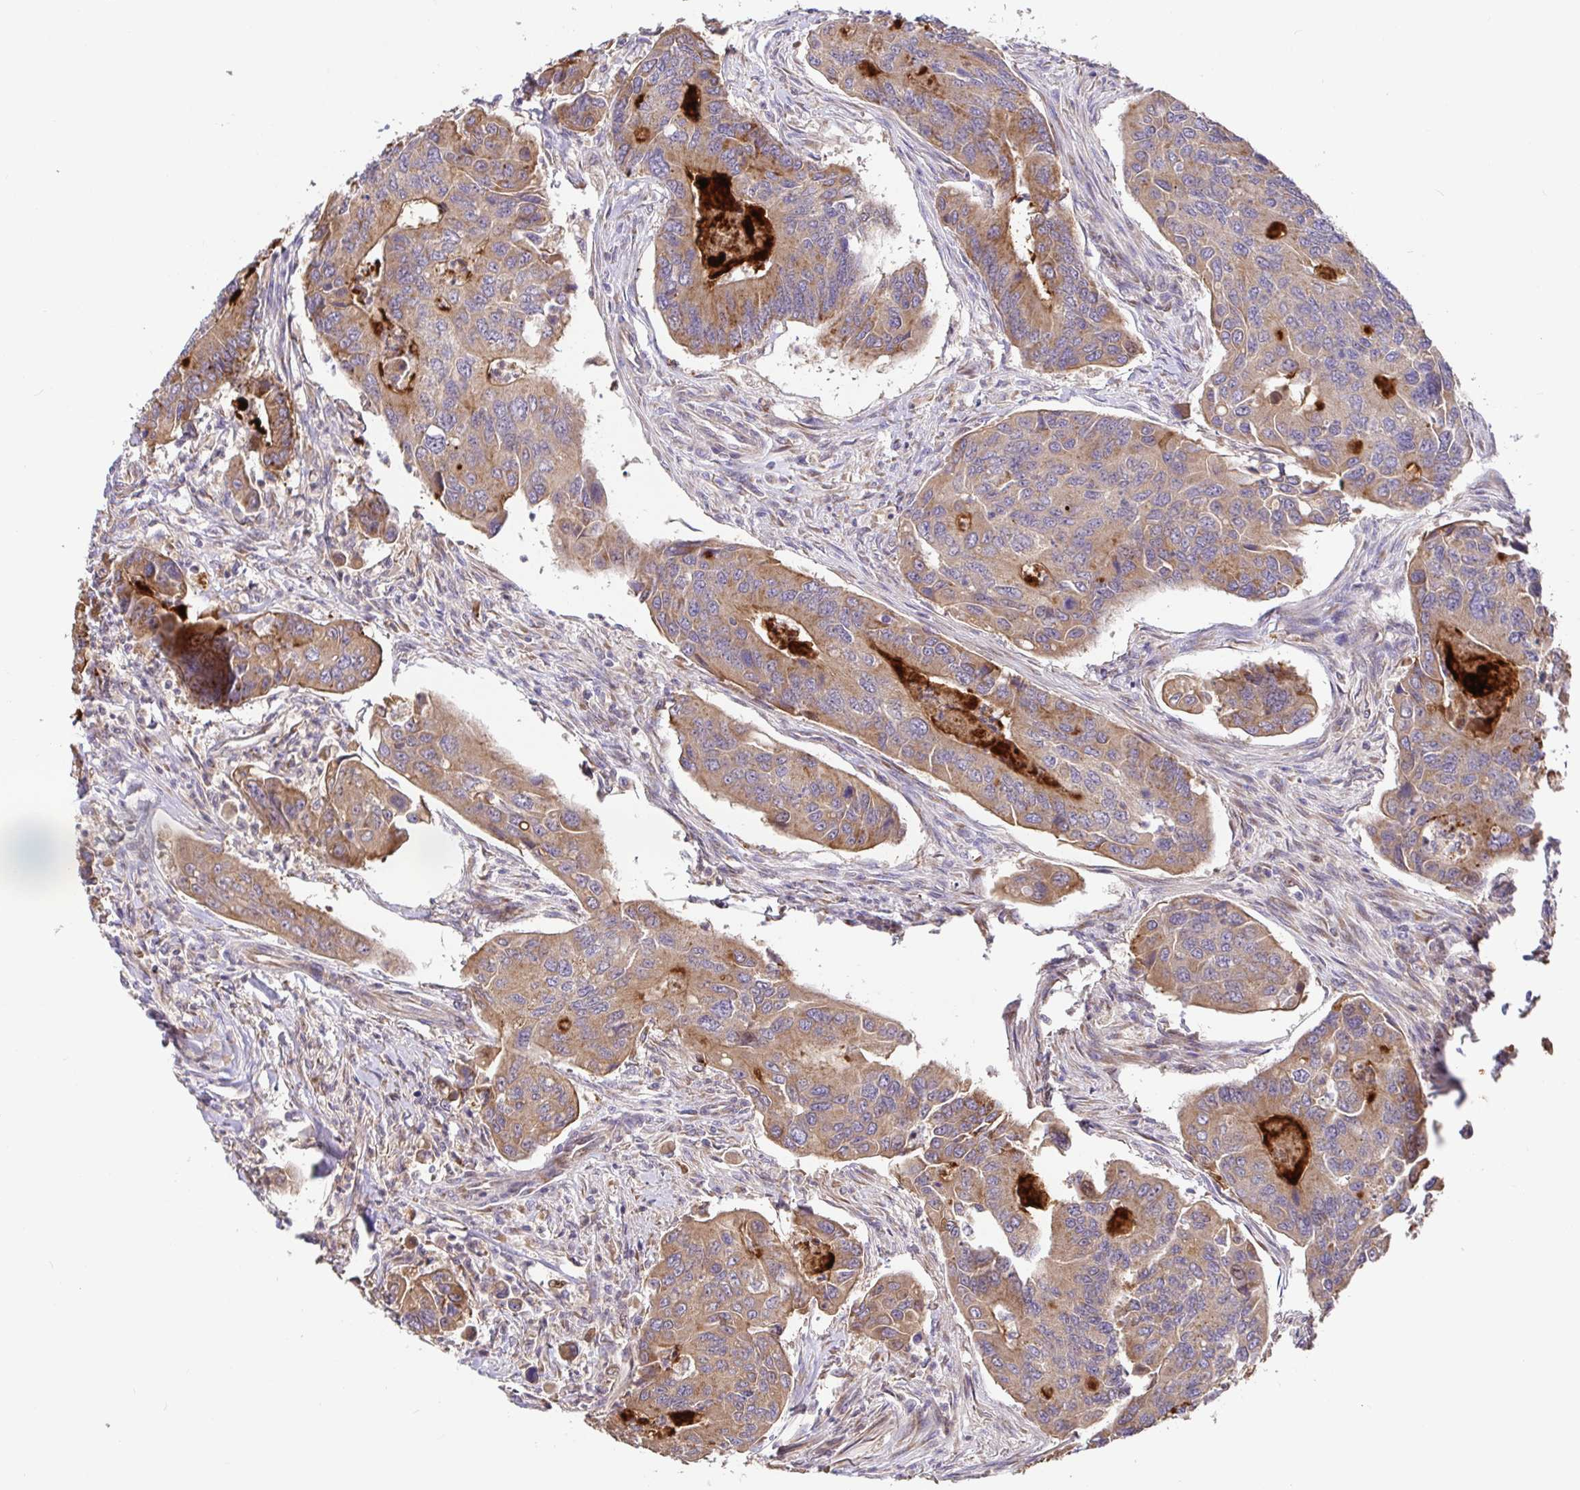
{"staining": {"intensity": "moderate", "quantity": ">75%", "location": "cytoplasmic/membranous"}, "tissue": "colorectal cancer", "cell_type": "Tumor cells", "image_type": "cancer", "snomed": [{"axis": "morphology", "description": "Adenocarcinoma, NOS"}, {"axis": "topography", "description": "Colon"}], "caption": "A brown stain shows moderate cytoplasmic/membranous expression of a protein in colorectal adenocarcinoma tumor cells.", "gene": "ELP1", "patient": {"sex": "female", "age": 67}}